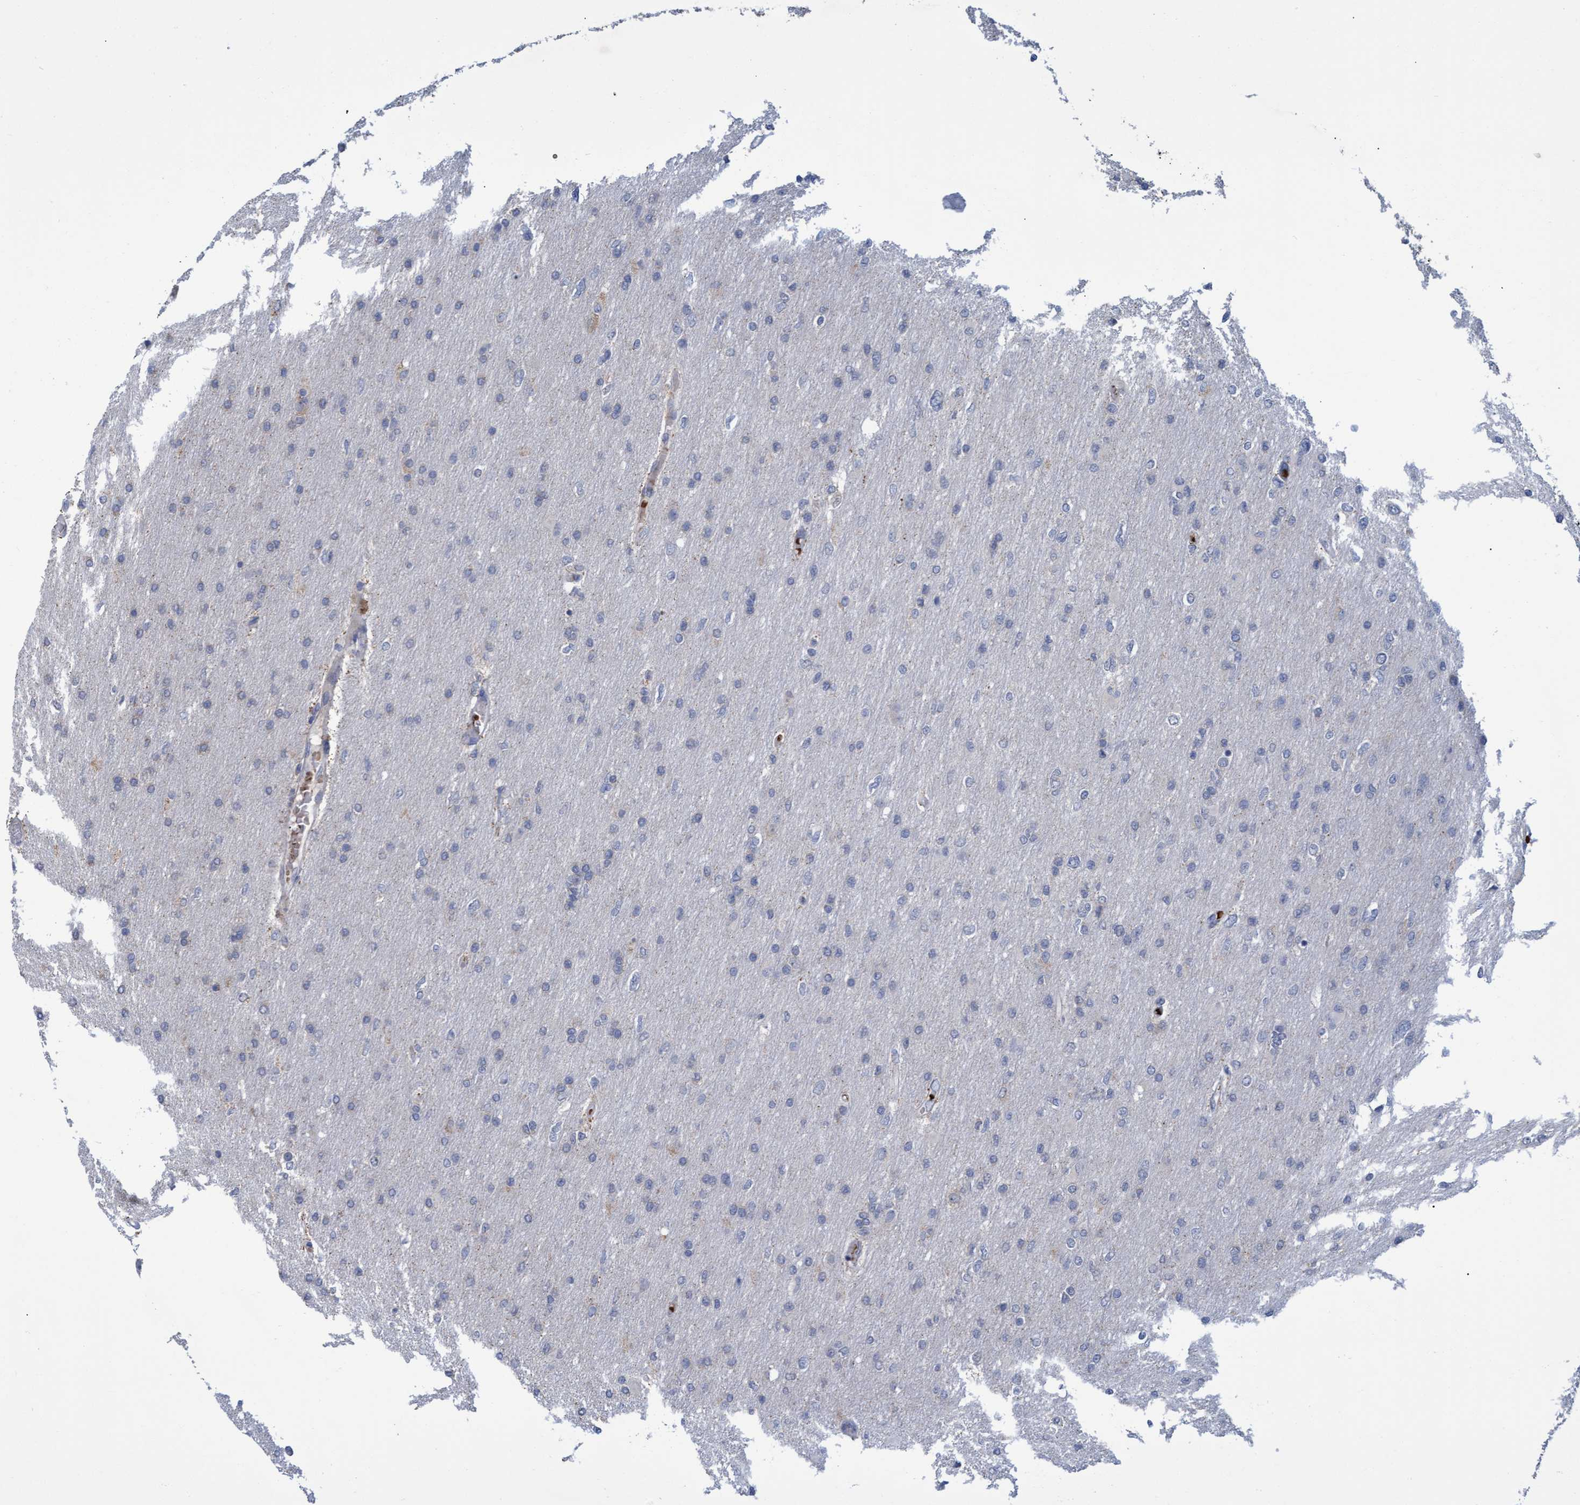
{"staining": {"intensity": "negative", "quantity": "none", "location": "none"}, "tissue": "glioma", "cell_type": "Tumor cells", "image_type": "cancer", "snomed": [{"axis": "morphology", "description": "Glioma, malignant, High grade"}, {"axis": "topography", "description": "Cerebral cortex"}], "caption": "IHC image of neoplastic tissue: human high-grade glioma (malignant) stained with DAB exhibits no significant protein positivity in tumor cells.", "gene": "NAA15", "patient": {"sex": "female", "age": 36}}